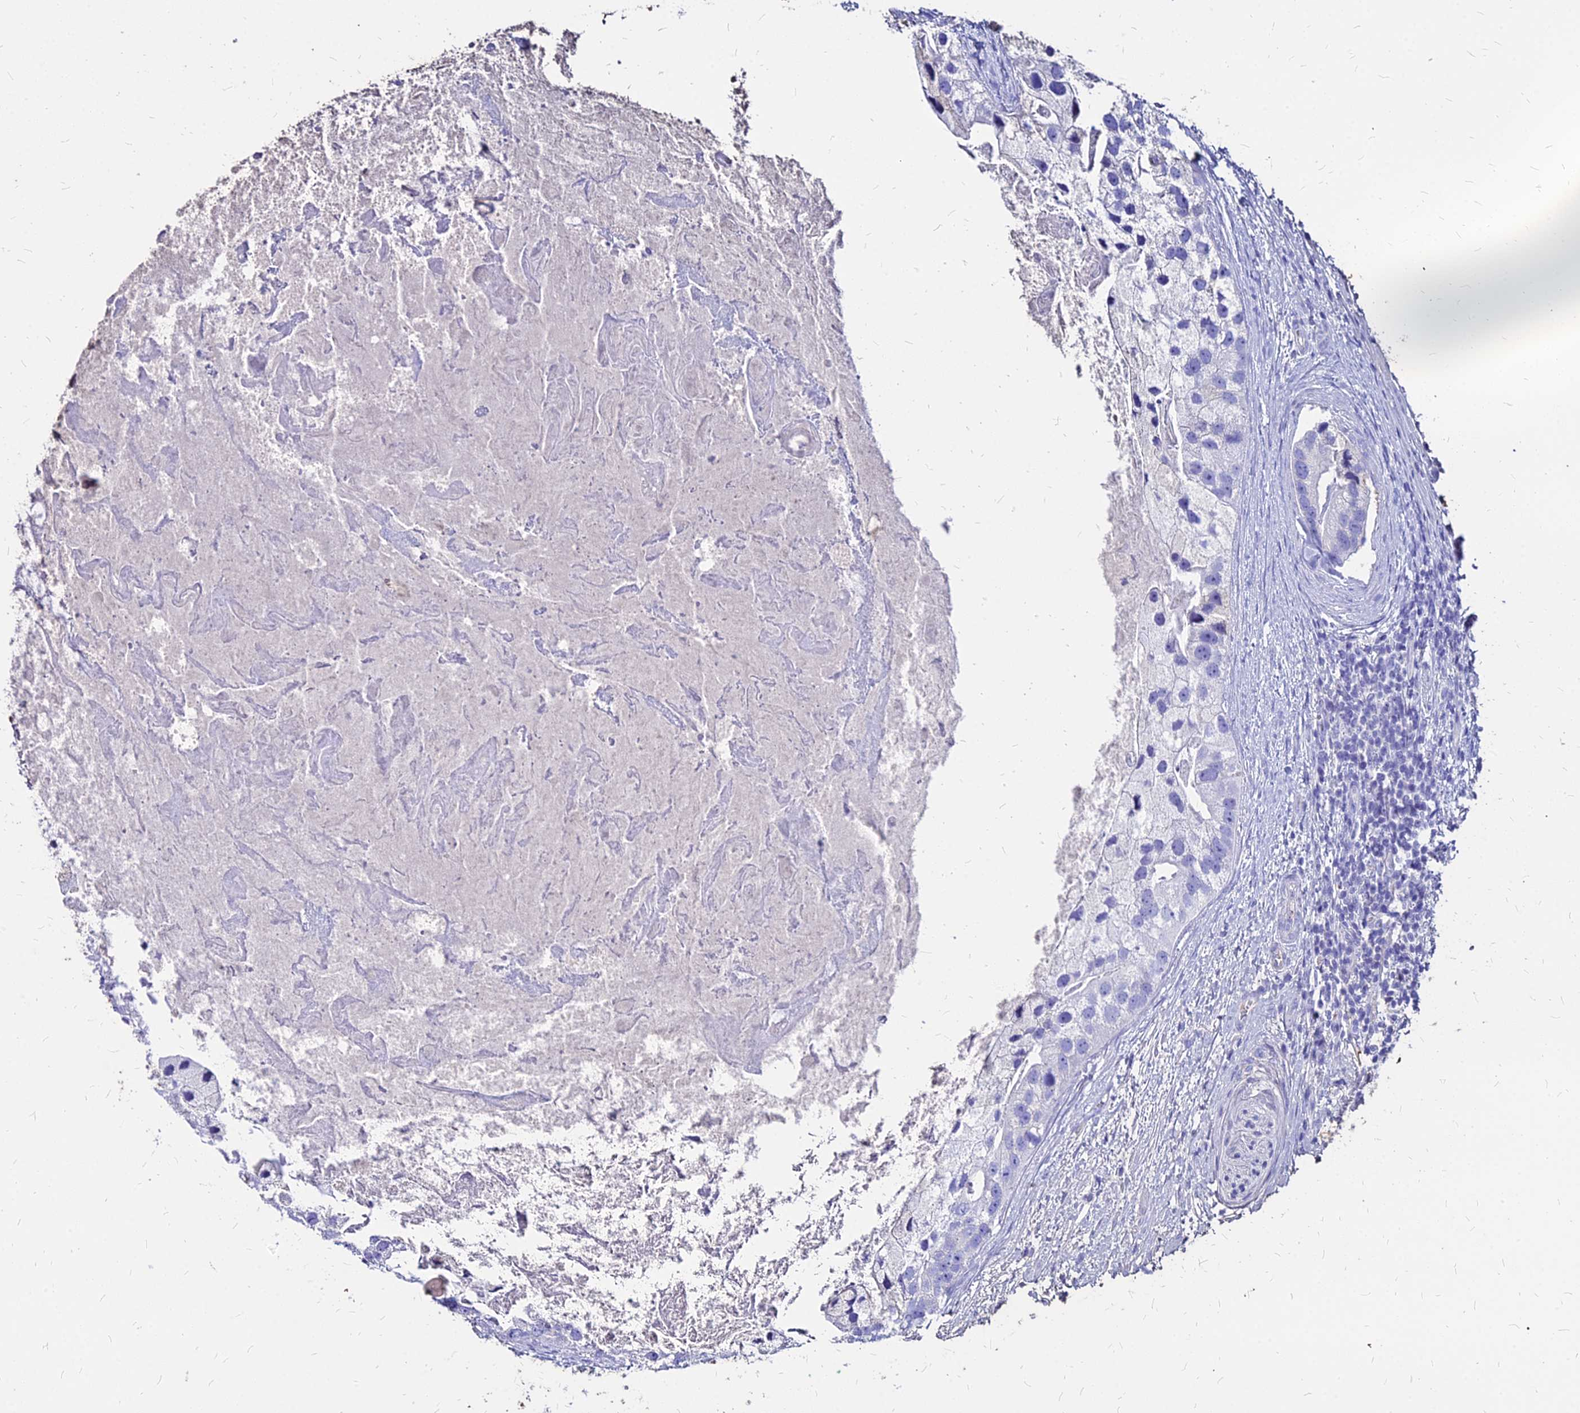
{"staining": {"intensity": "negative", "quantity": "none", "location": "none"}, "tissue": "prostate cancer", "cell_type": "Tumor cells", "image_type": "cancer", "snomed": [{"axis": "morphology", "description": "Adenocarcinoma, High grade"}, {"axis": "topography", "description": "Prostate"}], "caption": "Prostate cancer was stained to show a protein in brown. There is no significant positivity in tumor cells. Nuclei are stained in blue.", "gene": "NME5", "patient": {"sex": "male", "age": 62}}